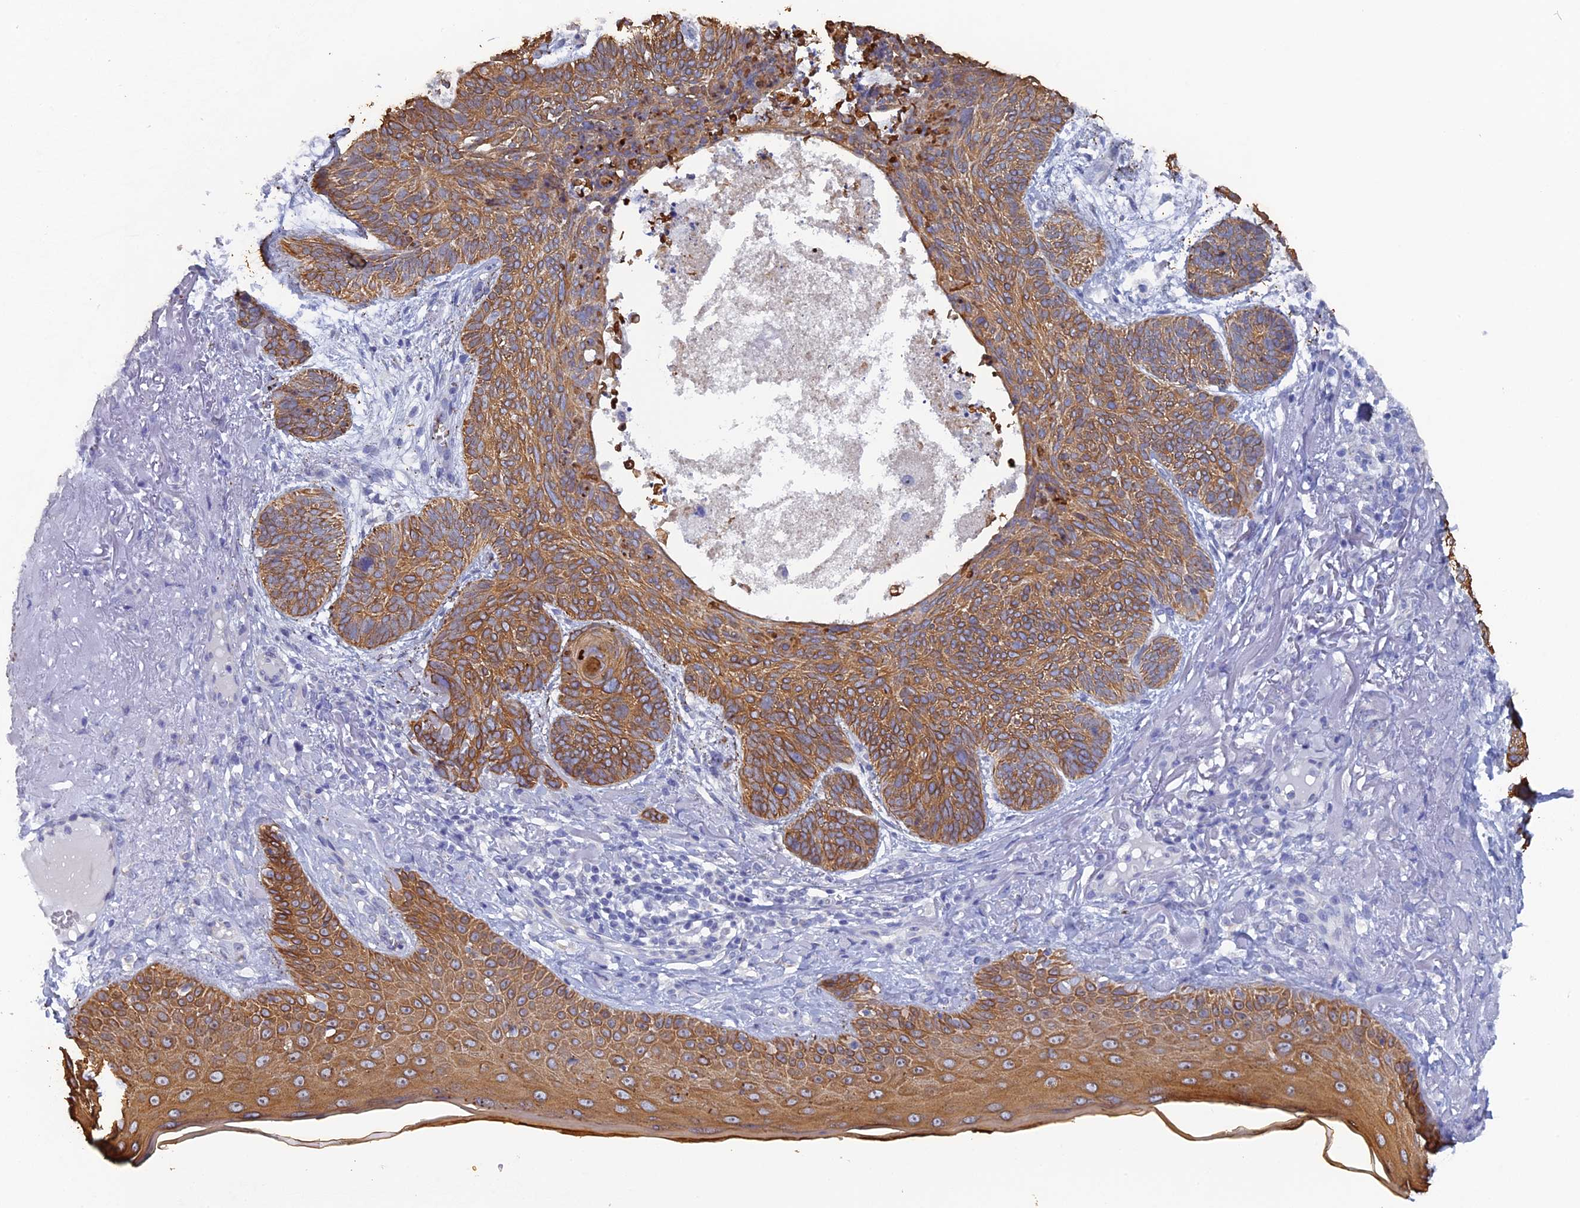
{"staining": {"intensity": "moderate", "quantity": ">75%", "location": "cytoplasmic/membranous"}, "tissue": "skin cancer", "cell_type": "Tumor cells", "image_type": "cancer", "snomed": [{"axis": "morphology", "description": "Normal tissue, NOS"}, {"axis": "morphology", "description": "Basal cell carcinoma"}, {"axis": "topography", "description": "Skin"}], "caption": "IHC photomicrograph of neoplastic tissue: human skin basal cell carcinoma stained using IHC reveals medium levels of moderate protein expression localized specifically in the cytoplasmic/membranous of tumor cells, appearing as a cytoplasmic/membranous brown color.", "gene": "SRFBP1", "patient": {"sex": "male", "age": 66}}